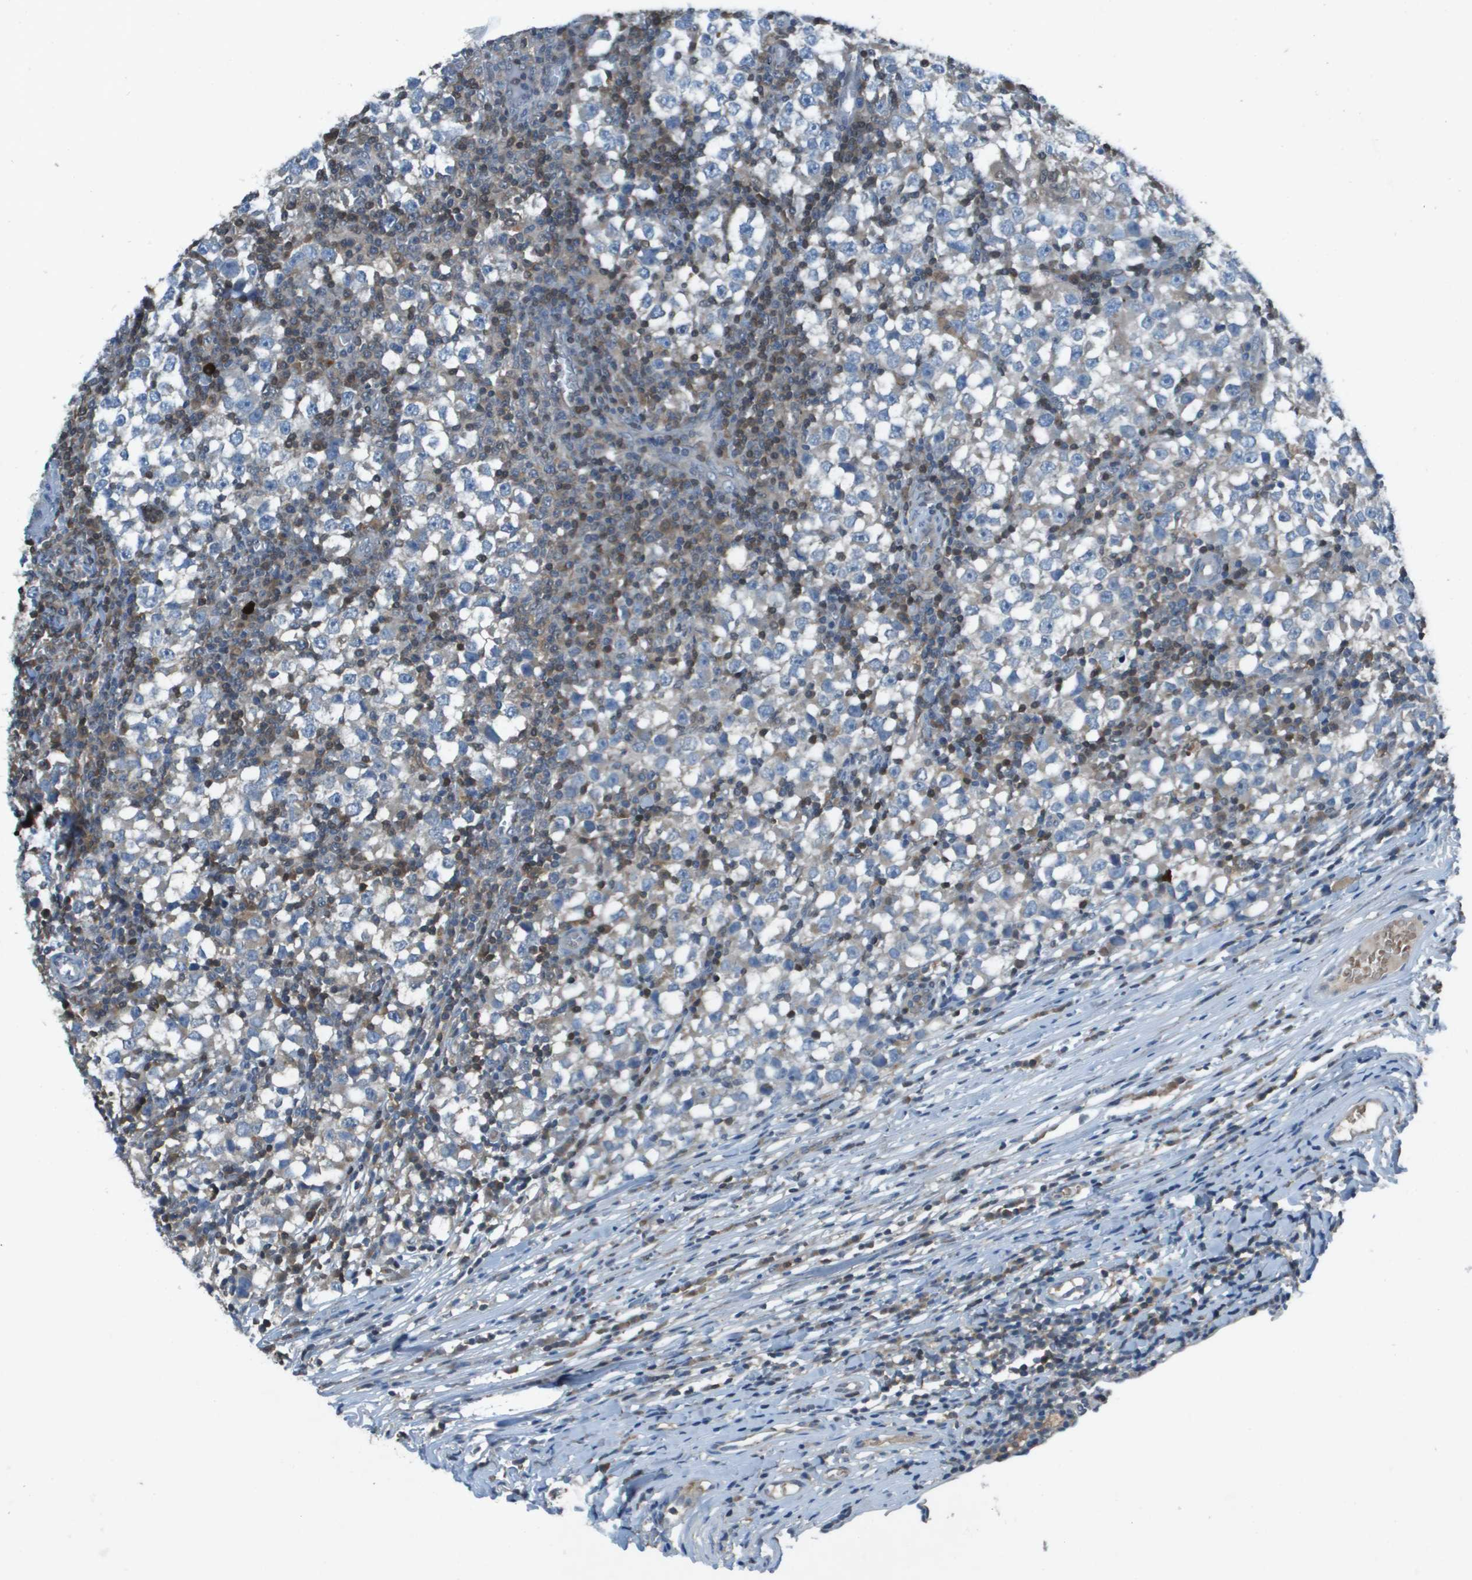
{"staining": {"intensity": "weak", "quantity": "<25%", "location": "cytoplasmic/membranous"}, "tissue": "testis cancer", "cell_type": "Tumor cells", "image_type": "cancer", "snomed": [{"axis": "morphology", "description": "Seminoma, NOS"}, {"axis": "topography", "description": "Testis"}], "caption": "Testis cancer (seminoma) was stained to show a protein in brown. There is no significant positivity in tumor cells.", "gene": "CAMK4", "patient": {"sex": "male", "age": 65}}